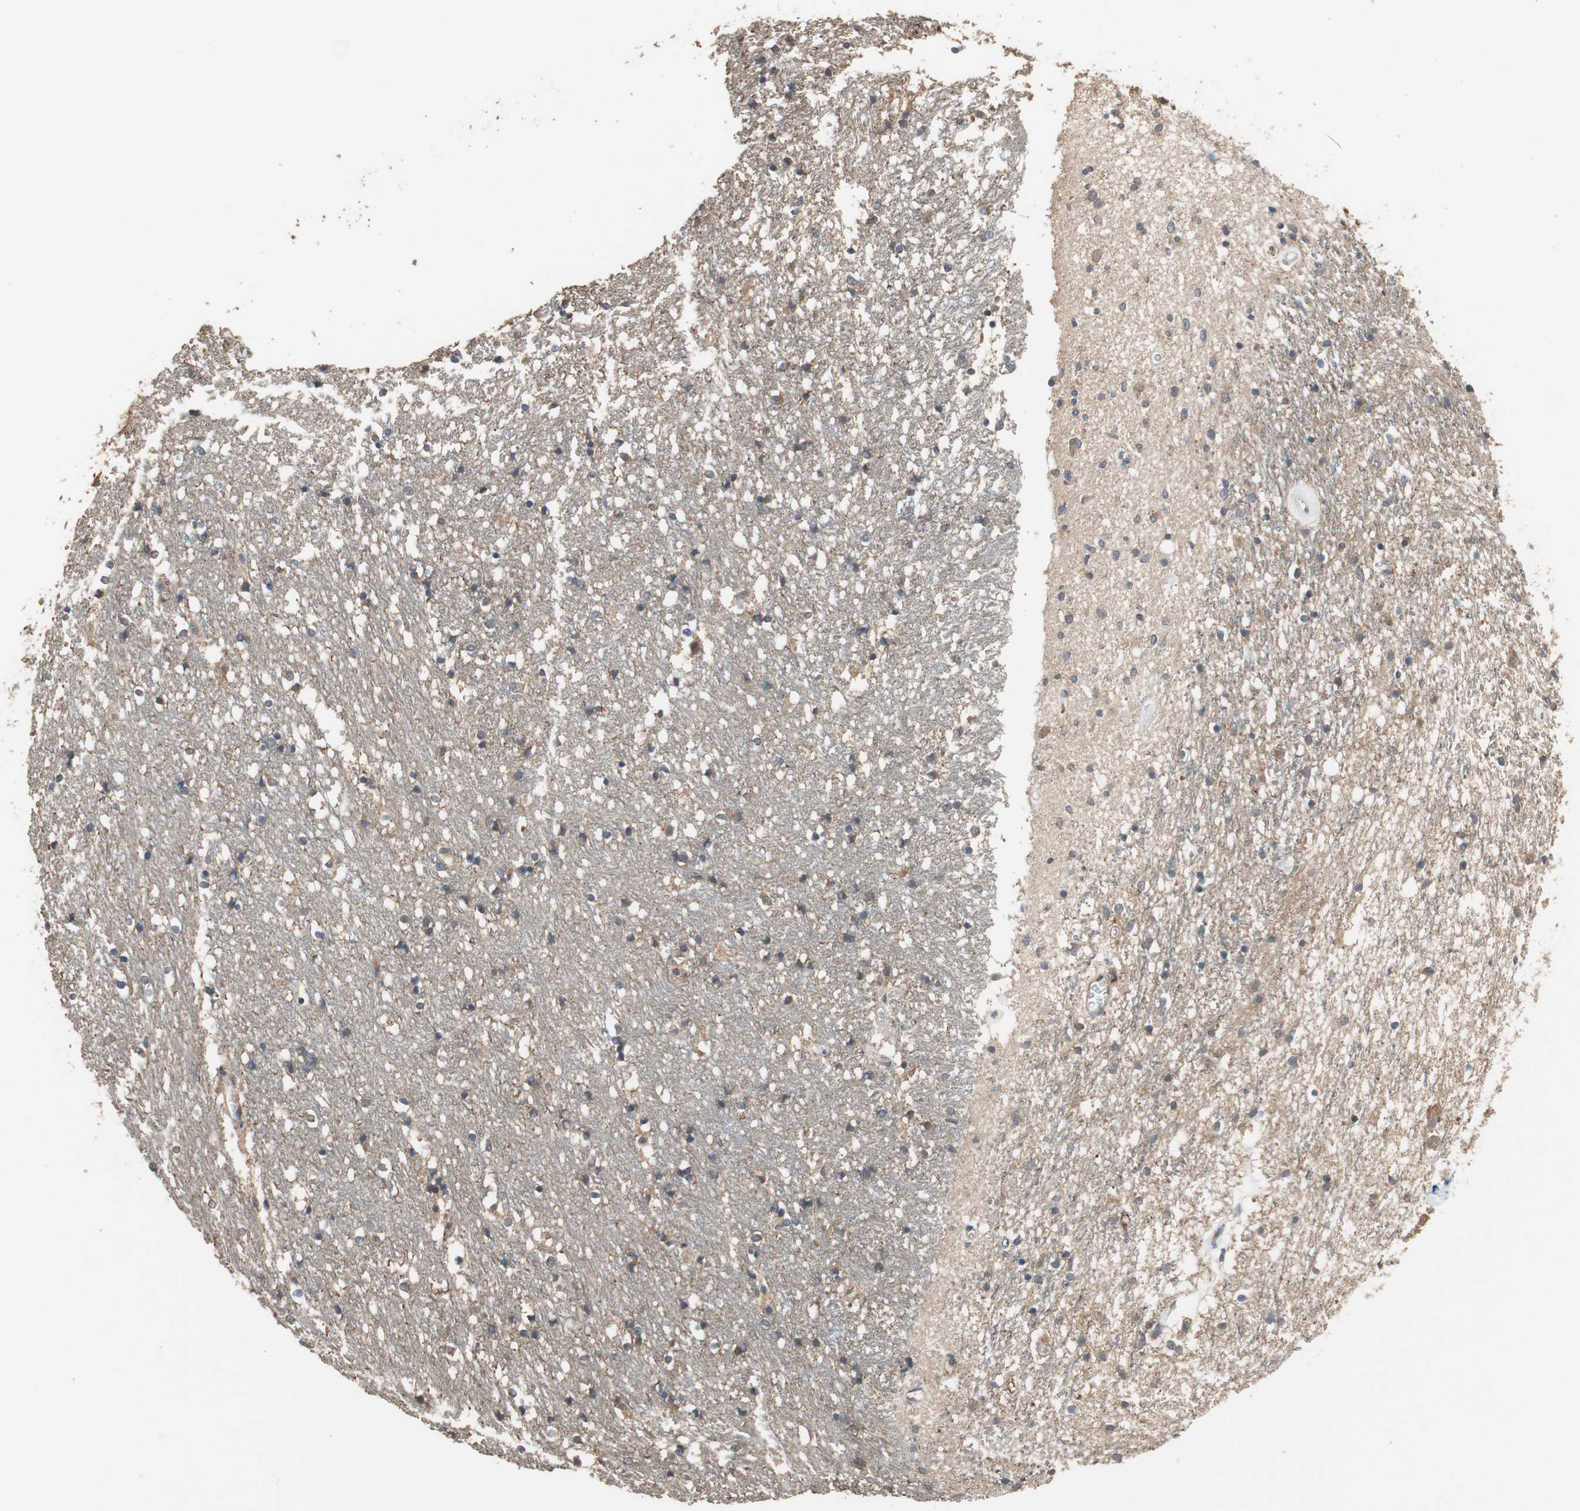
{"staining": {"intensity": "moderate", "quantity": ">75%", "location": "cytoplasmic/membranous"}, "tissue": "caudate", "cell_type": "Glial cells", "image_type": "normal", "snomed": [{"axis": "morphology", "description": "Normal tissue, NOS"}, {"axis": "topography", "description": "Lateral ventricle wall"}], "caption": "Immunohistochemistry image of normal human caudate stained for a protein (brown), which displays medium levels of moderate cytoplasmic/membranous staining in approximately >75% of glial cells.", "gene": "MAP4K2", "patient": {"sex": "female", "age": 54}}